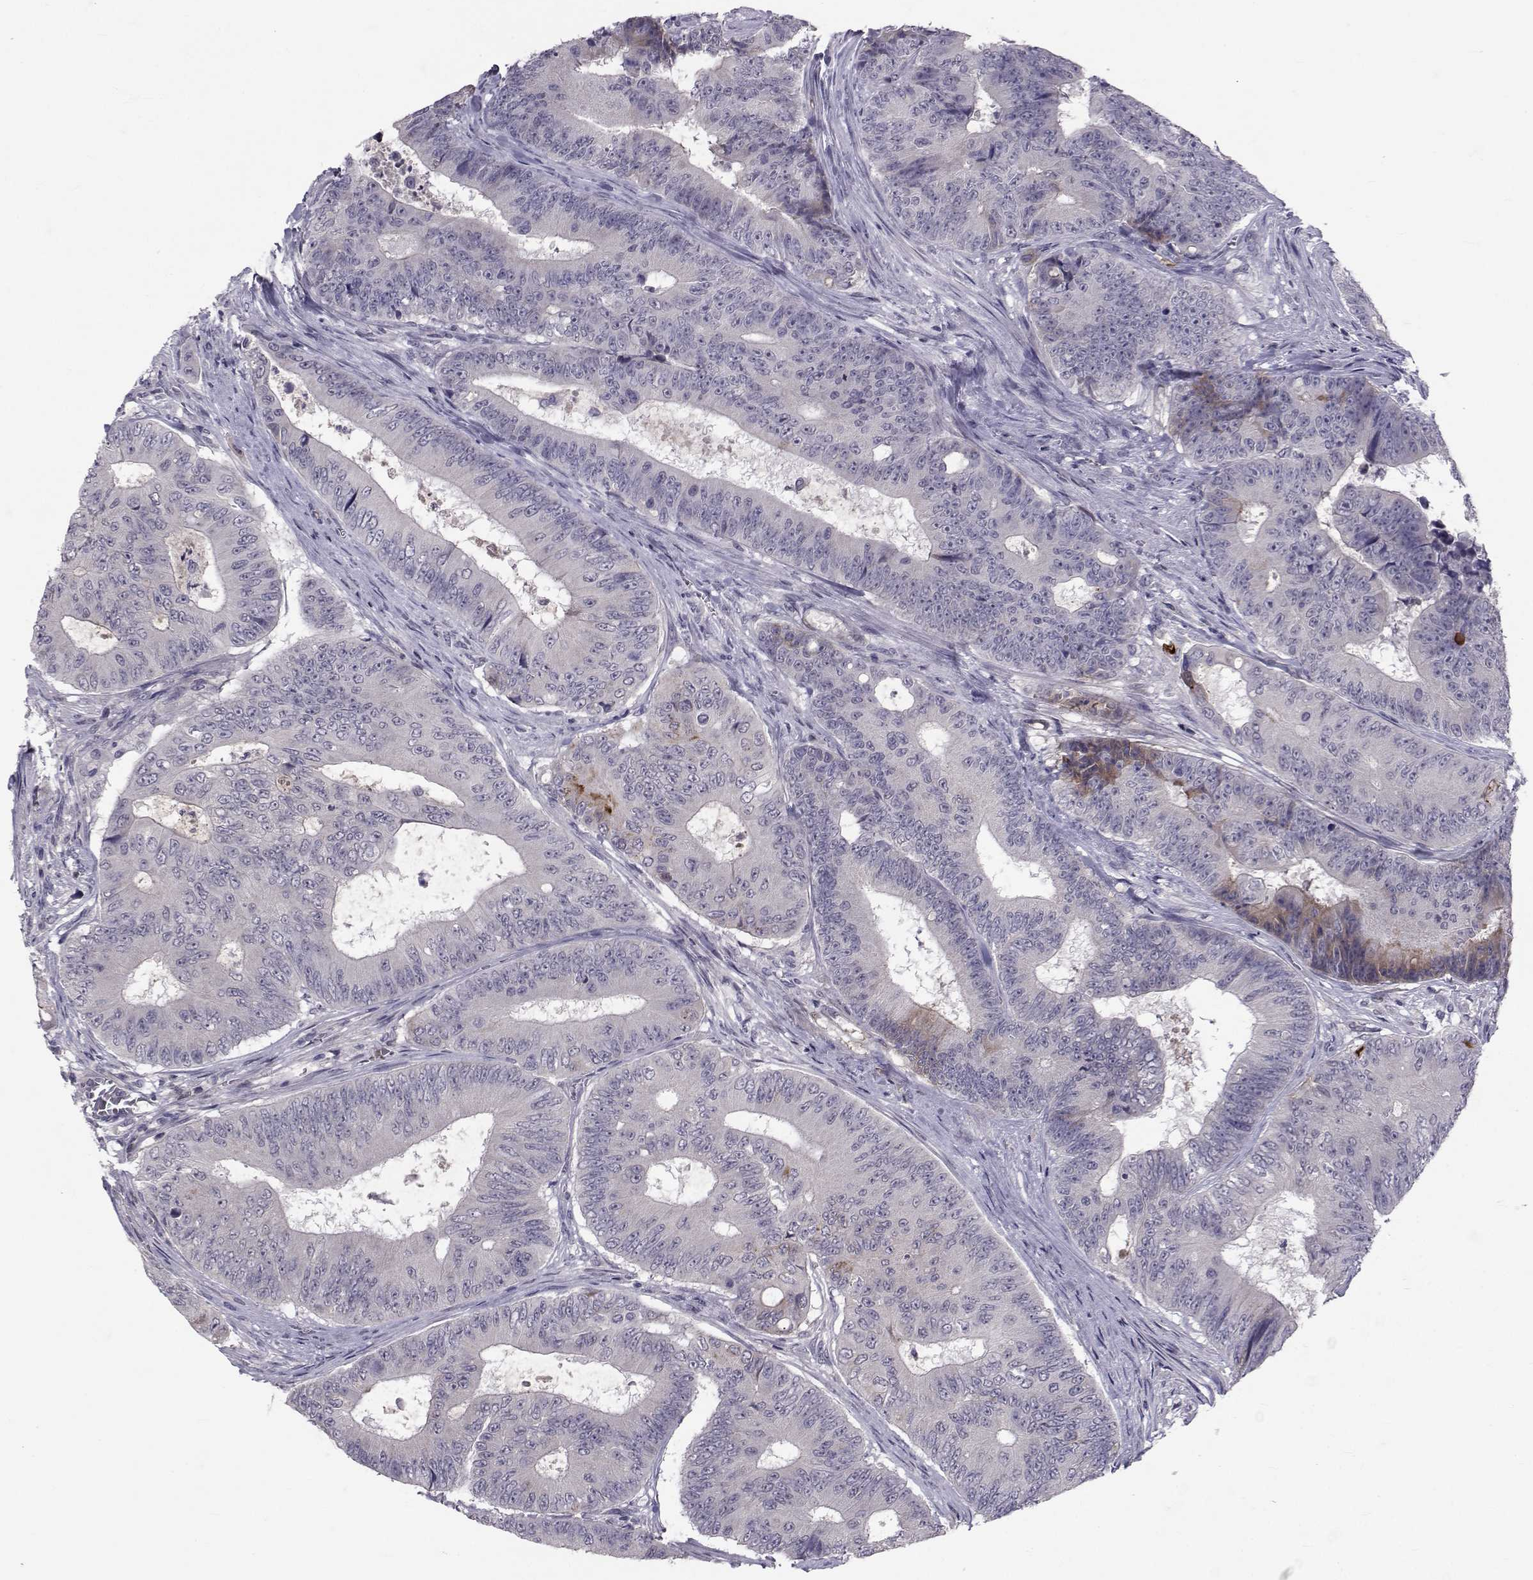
{"staining": {"intensity": "negative", "quantity": "none", "location": "none"}, "tissue": "colorectal cancer", "cell_type": "Tumor cells", "image_type": "cancer", "snomed": [{"axis": "morphology", "description": "Adenocarcinoma, NOS"}, {"axis": "topography", "description": "Colon"}], "caption": "High power microscopy histopathology image of an IHC photomicrograph of adenocarcinoma (colorectal), revealing no significant positivity in tumor cells. (Stains: DAB (3,3'-diaminobenzidine) immunohistochemistry (IHC) with hematoxylin counter stain, Microscopy: brightfield microscopy at high magnification).", "gene": "TNFRSF11B", "patient": {"sex": "female", "age": 48}}